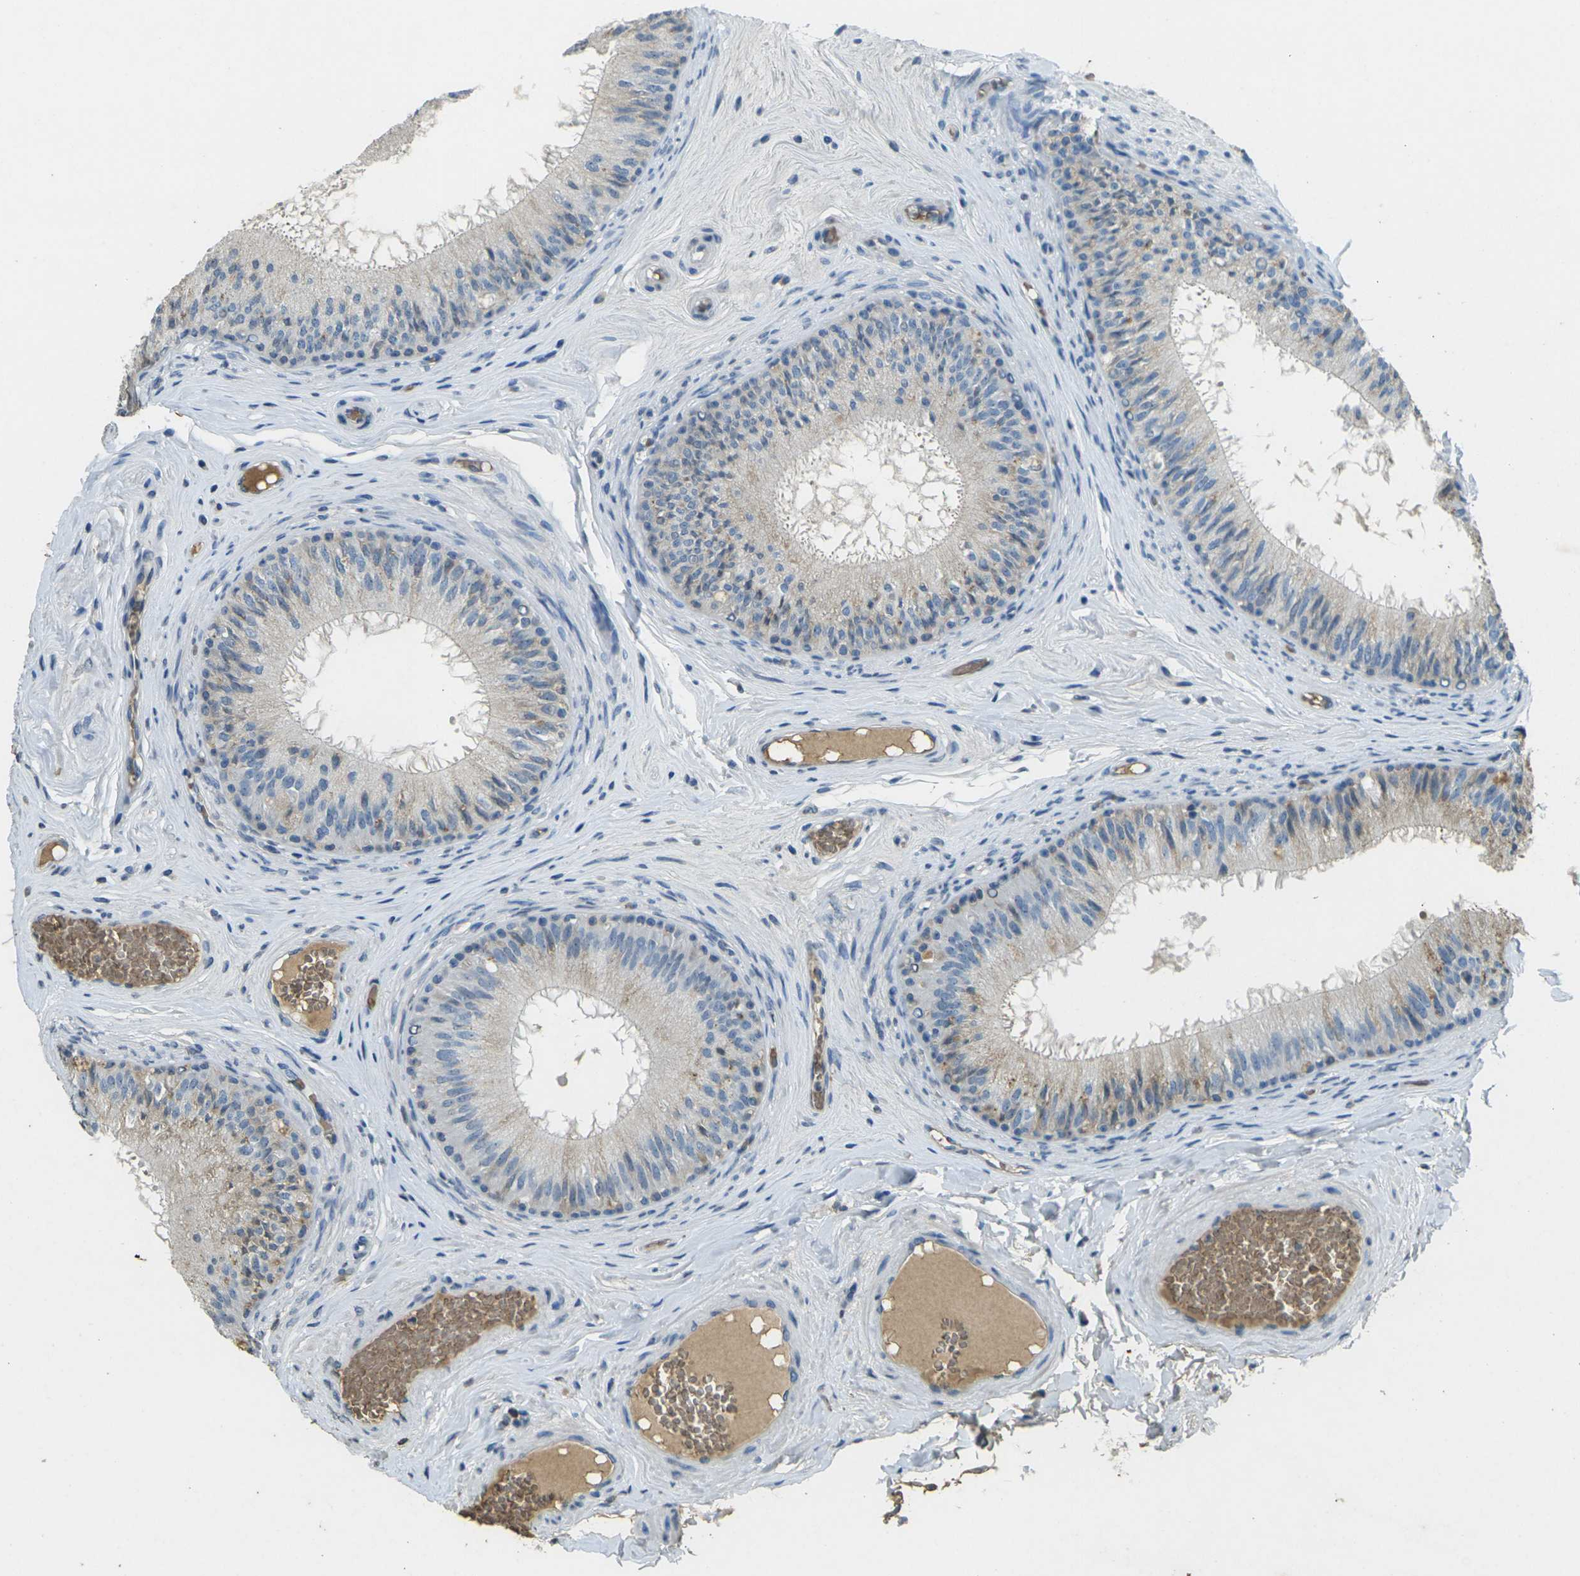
{"staining": {"intensity": "weak", "quantity": "<25%", "location": "cytoplasmic/membranous"}, "tissue": "epididymis", "cell_type": "Glandular cells", "image_type": "normal", "snomed": [{"axis": "morphology", "description": "Normal tissue, NOS"}, {"axis": "topography", "description": "Testis"}, {"axis": "topography", "description": "Epididymis"}], "caption": "Protein analysis of normal epididymis exhibits no significant positivity in glandular cells. (DAB immunohistochemistry with hematoxylin counter stain).", "gene": "HBB", "patient": {"sex": "male", "age": 36}}